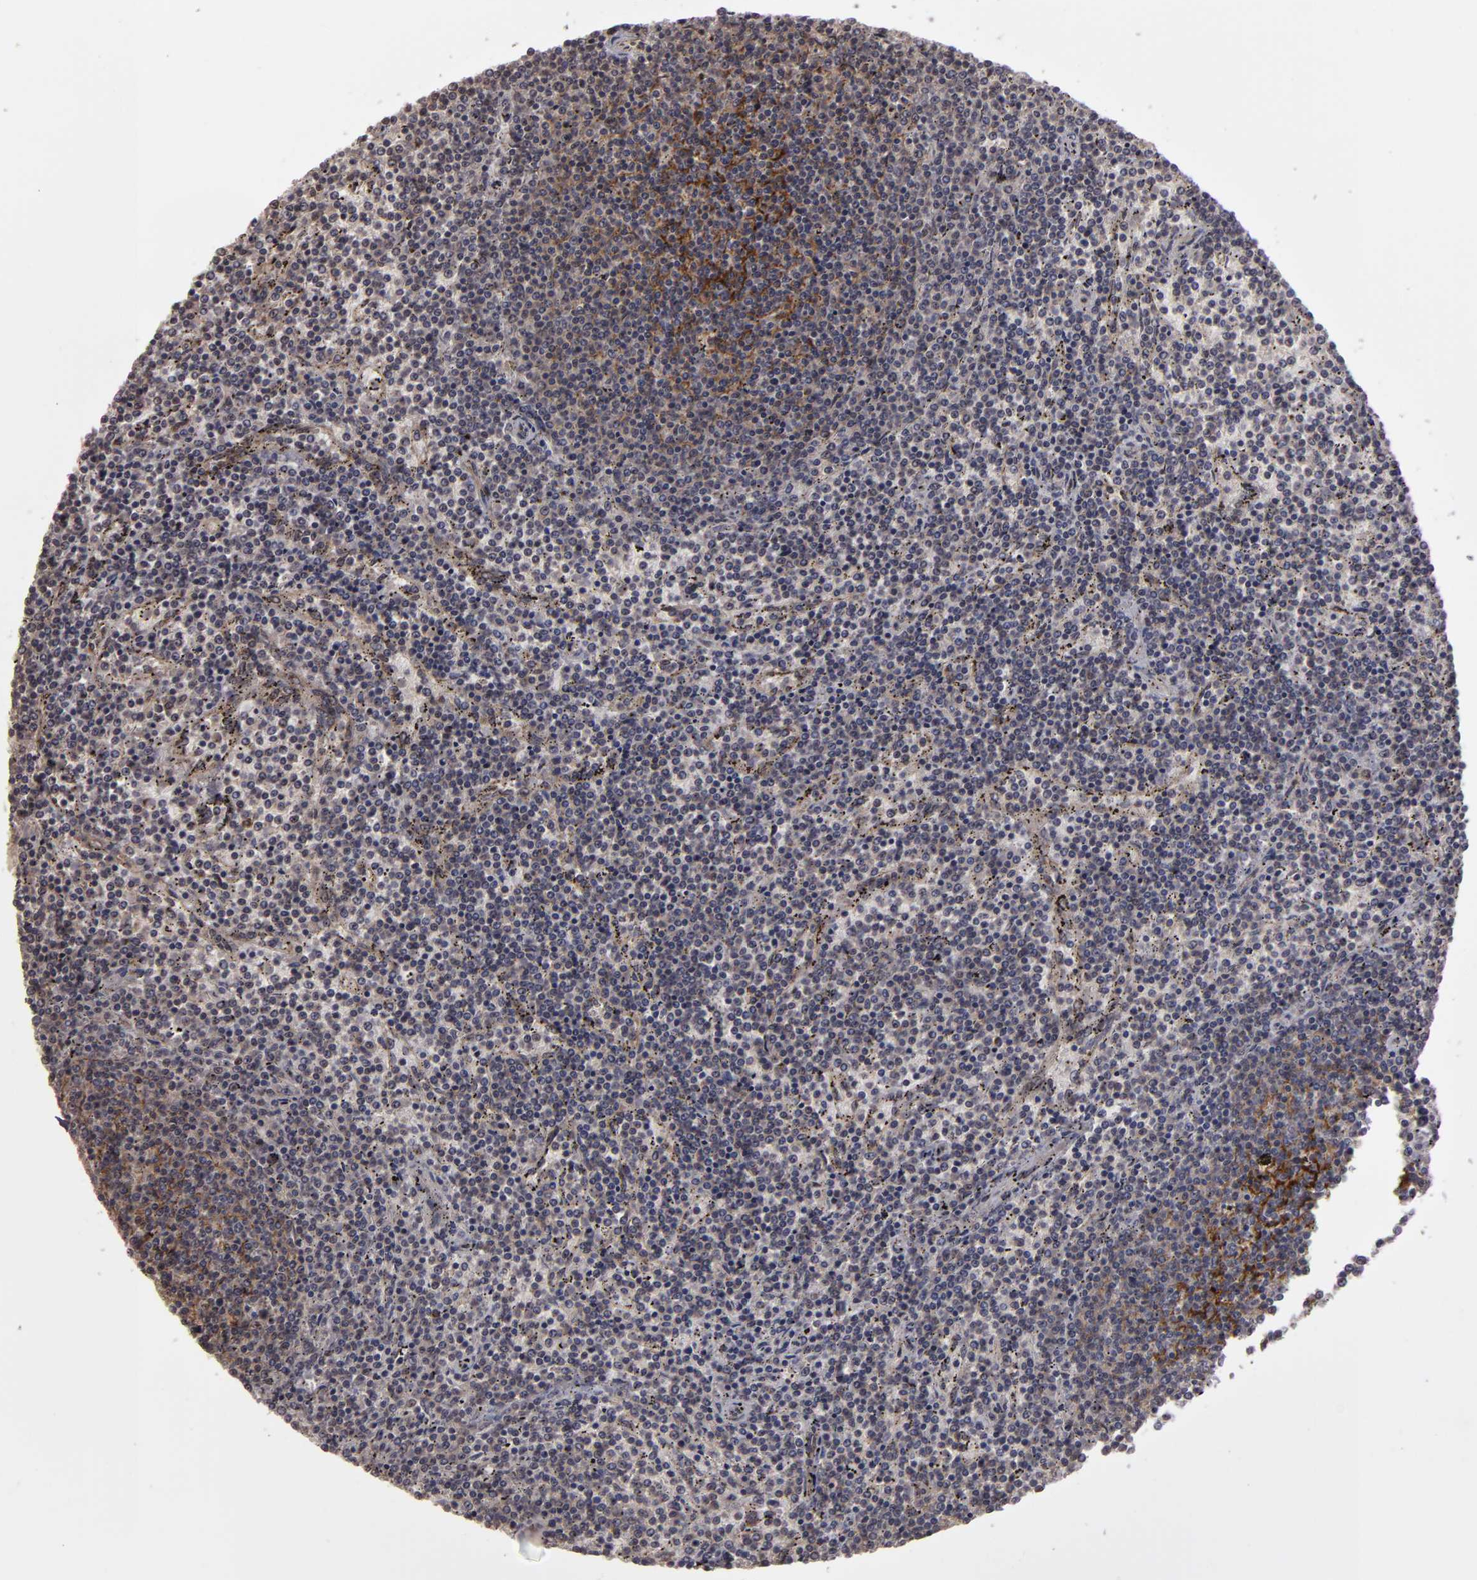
{"staining": {"intensity": "weak", "quantity": "25%-75%", "location": "cytoplasmic/membranous"}, "tissue": "lymphoma", "cell_type": "Tumor cells", "image_type": "cancer", "snomed": [{"axis": "morphology", "description": "Malignant lymphoma, non-Hodgkin's type, Low grade"}, {"axis": "topography", "description": "Spleen"}], "caption": "Immunohistochemistry of malignant lymphoma, non-Hodgkin's type (low-grade) shows low levels of weak cytoplasmic/membranous positivity in about 25%-75% of tumor cells.", "gene": "CD55", "patient": {"sex": "female", "age": 50}}